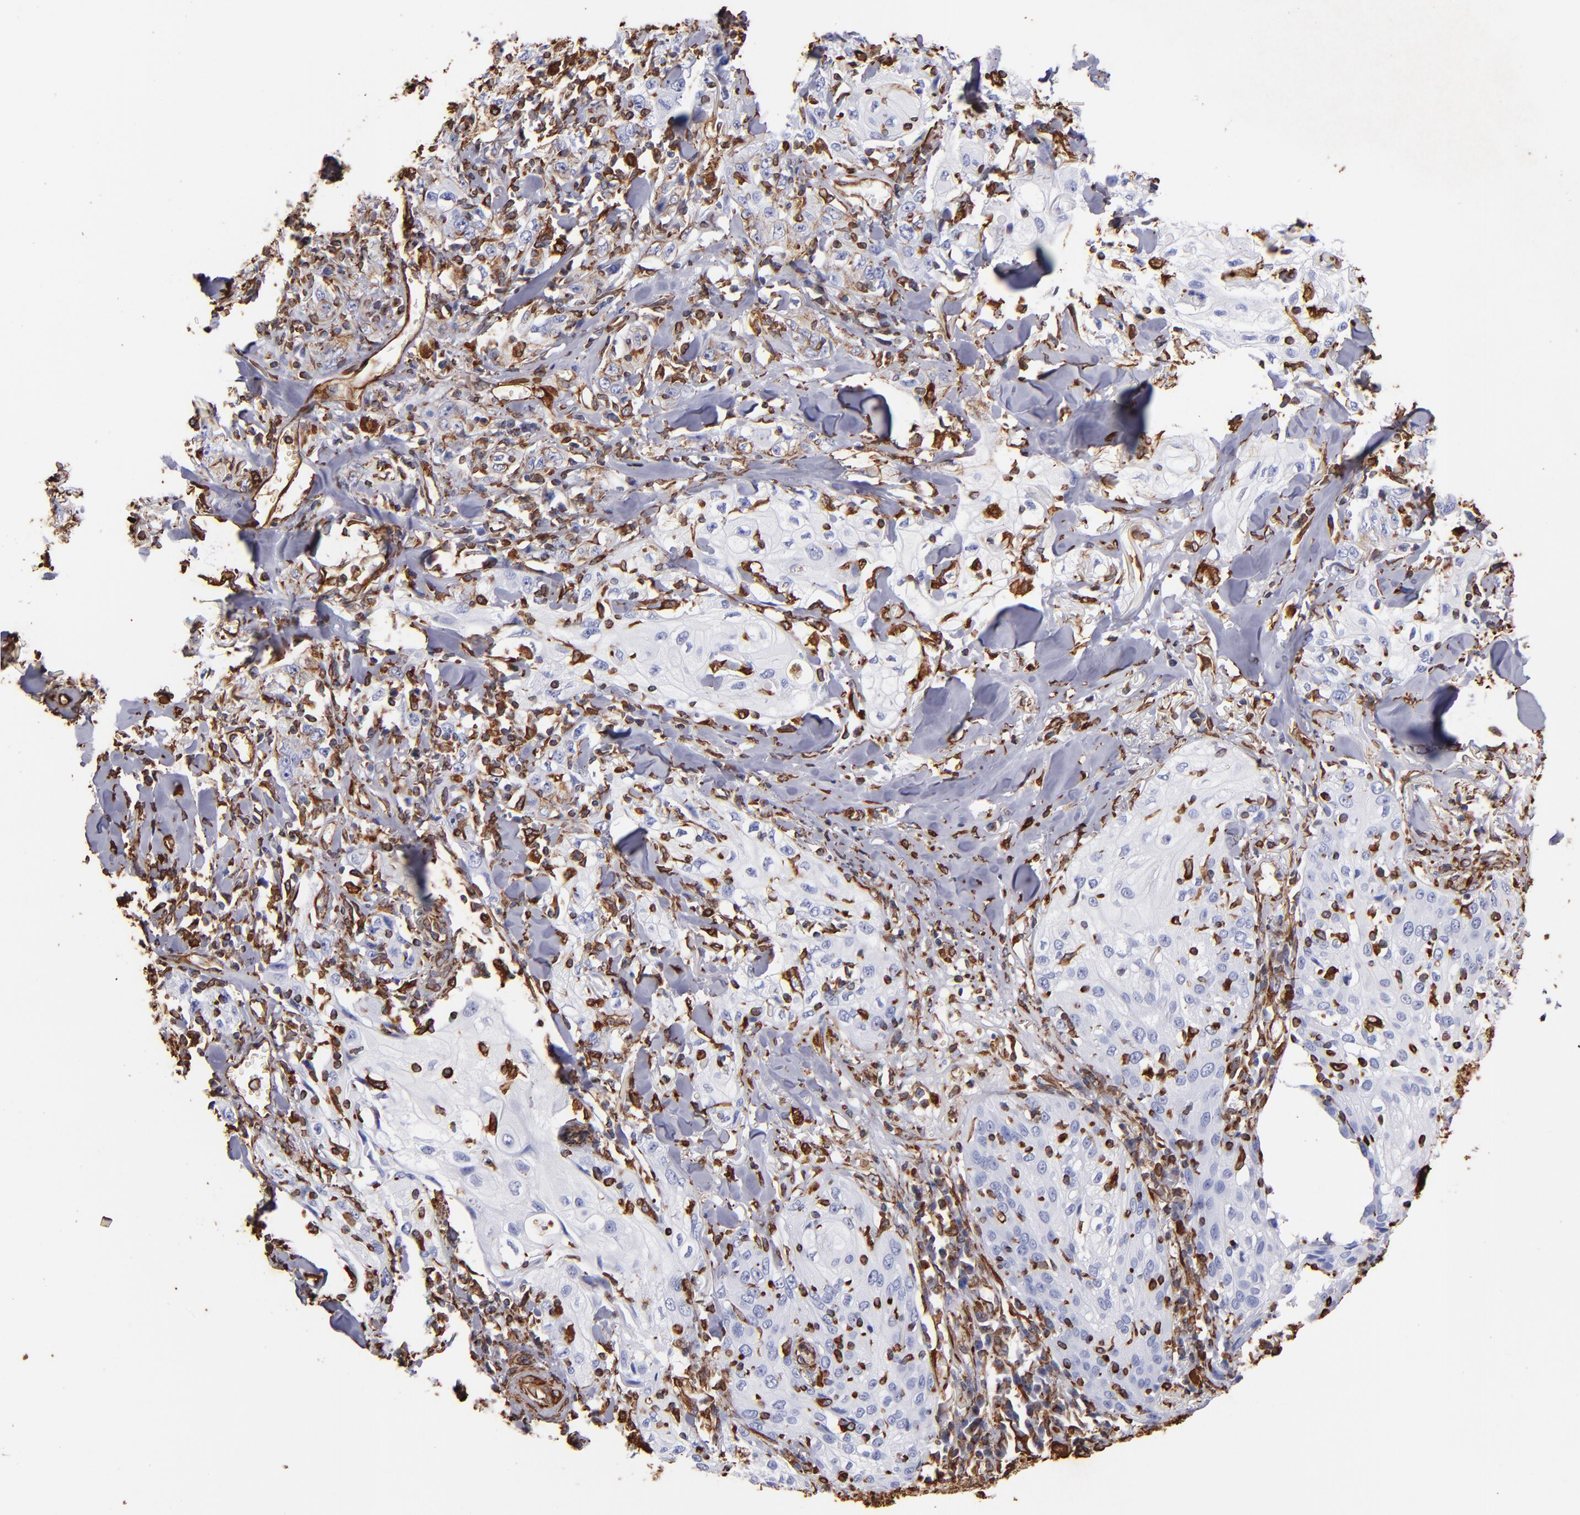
{"staining": {"intensity": "strong", "quantity": "<25%", "location": "cytoplasmic/membranous,nuclear"}, "tissue": "skin cancer", "cell_type": "Tumor cells", "image_type": "cancer", "snomed": [{"axis": "morphology", "description": "Squamous cell carcinoma, NOS"}, {"axis": "topography", "description": "Skin"}], "caption": "A brown stain shows strong cytoplasmic/membranous and nuclear expression of a protein in human skin squamous cell carcinoma tumor cells. (DAB (3,3'-diaminobenzidine) = brown stain, brightfield microscopy at high magnification).", "gene": "VIM", "patient": {"sex": "male", "age": 65}}